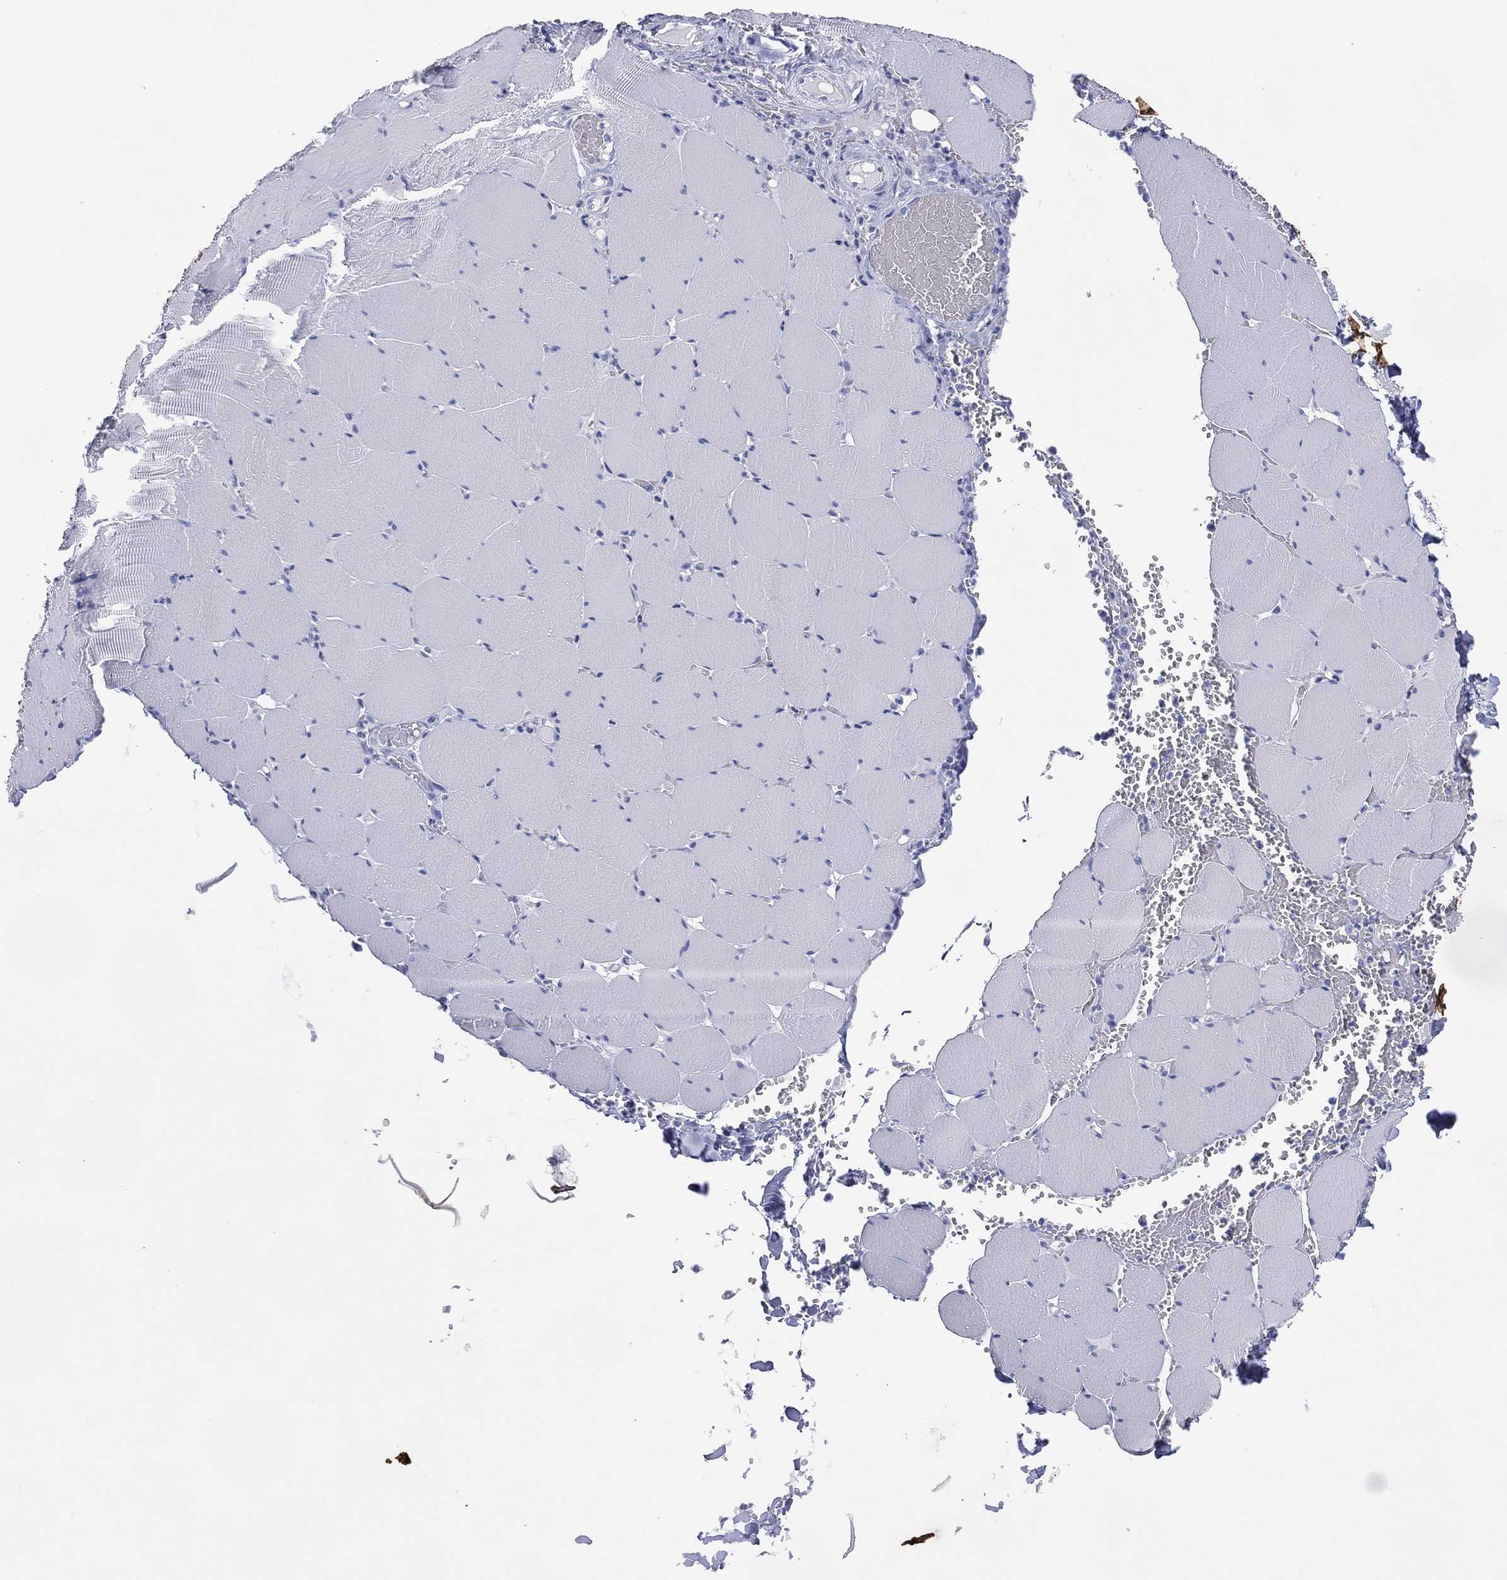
{"staining": {"intensity": "negative", "quantity": "none", "location": "none"}, "tissue": "skeletal muscle", "cell_type": "Myocytes", "image_type": "normal", "snomed": [{"axis": "morphology", "description": "Normal tissue, NOS"}, {"axis": "morphology", "description": "Malignant melanoma, Metastatic site"}, {"axis": "topography", "description": "Skeletal muscle"}], "caption": "DAB (3,3'-diaminobenzidine) immunohistochemical staining of benign human skeletal muscle reveals no significant expression in myocytes.", "gene": "DSG1", "patient": {"sex": "male", "age": 50}}